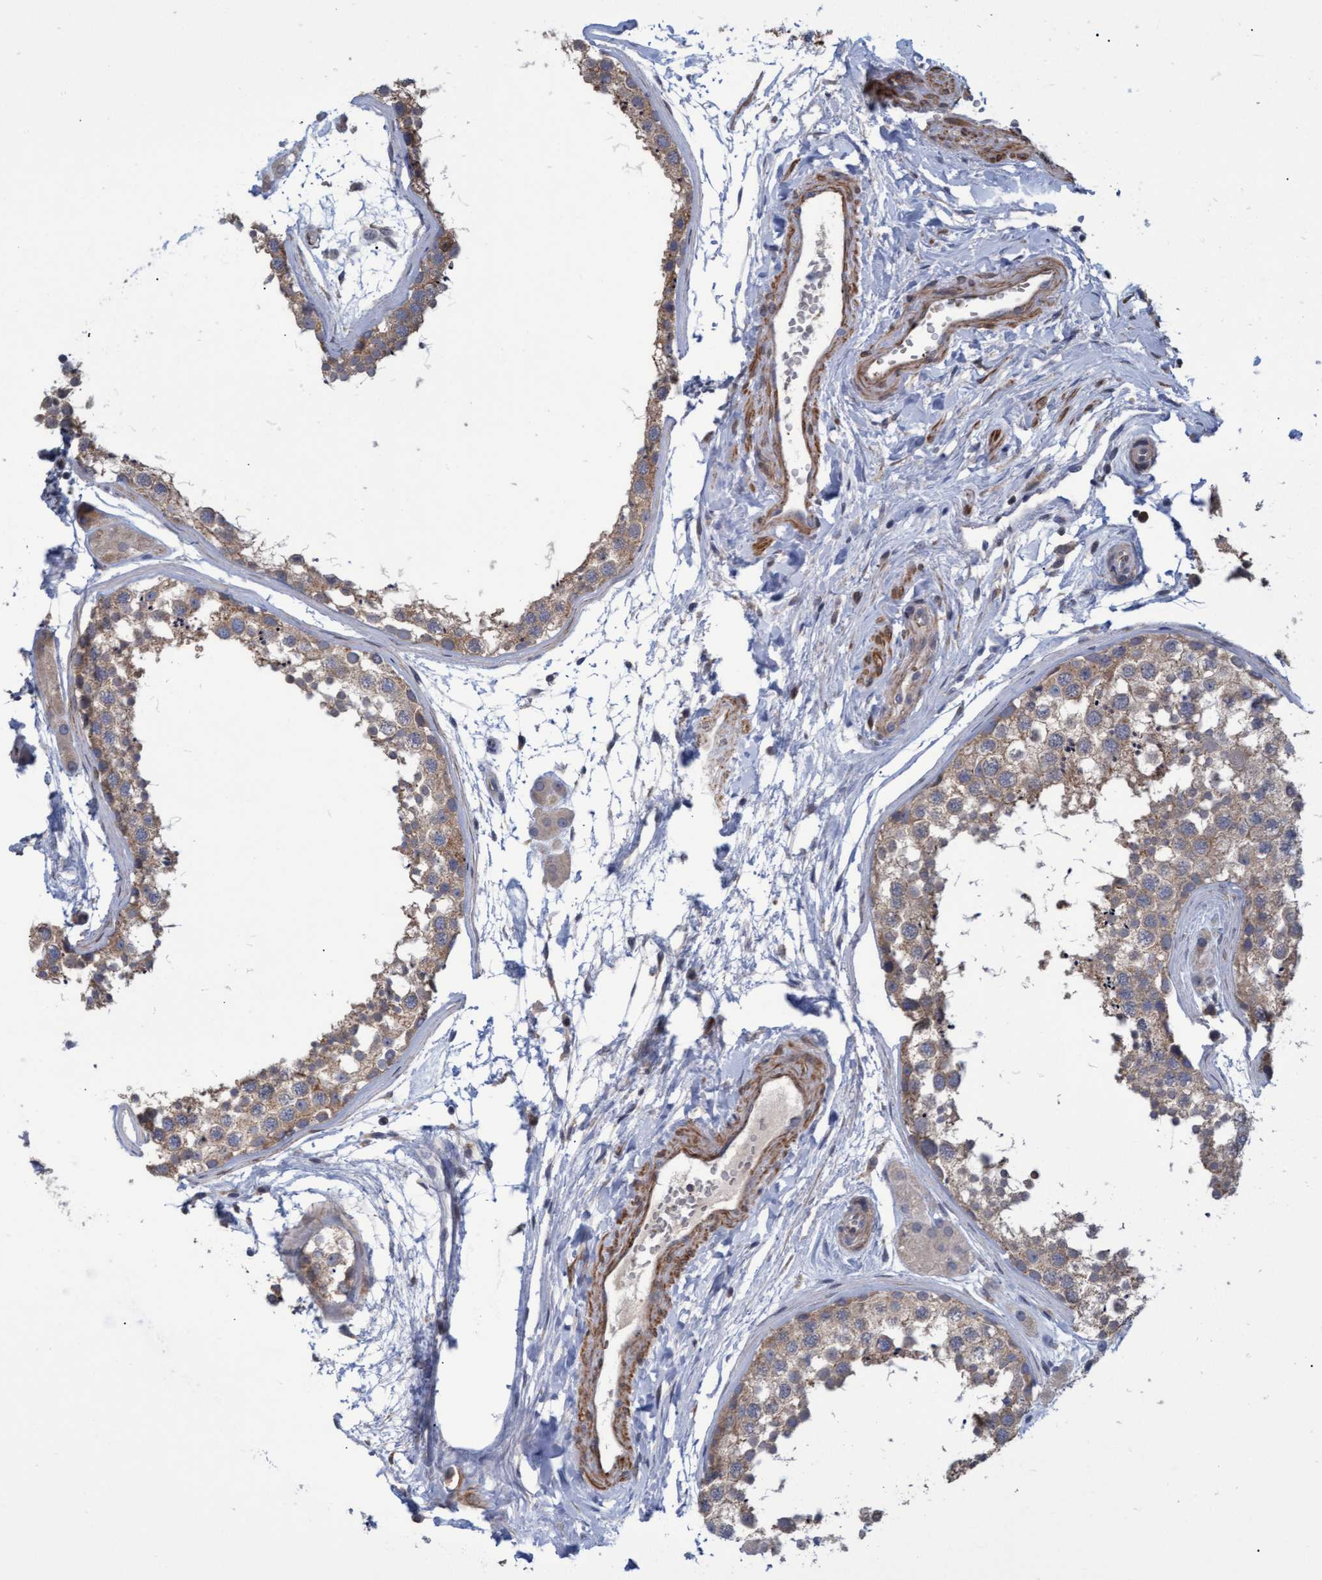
{"staining": {"intensity": "weak", "quantity": ">75%", "location": "cytoplasmic/membranous"}, "tissue": "testis", "cell_type": "Cells in seminiferous ducts", "image_type": "normal", "snomed": [{"axis": "morphology", "description": "Normal tissue, NOS"}, {"axis": "topography", "description": "Testis"}], "caption": "IHC (DAB (3,3'-diaminobenzidine)) staining of normal human testis displays weak cytoplasmic/membranous protein expression in about >75% of cells in seminiferous ducts. (IHC, brightfield microscopy, high magnification).", "gene": "NAA15", "patient": {"sex": "male", "age": 56}}